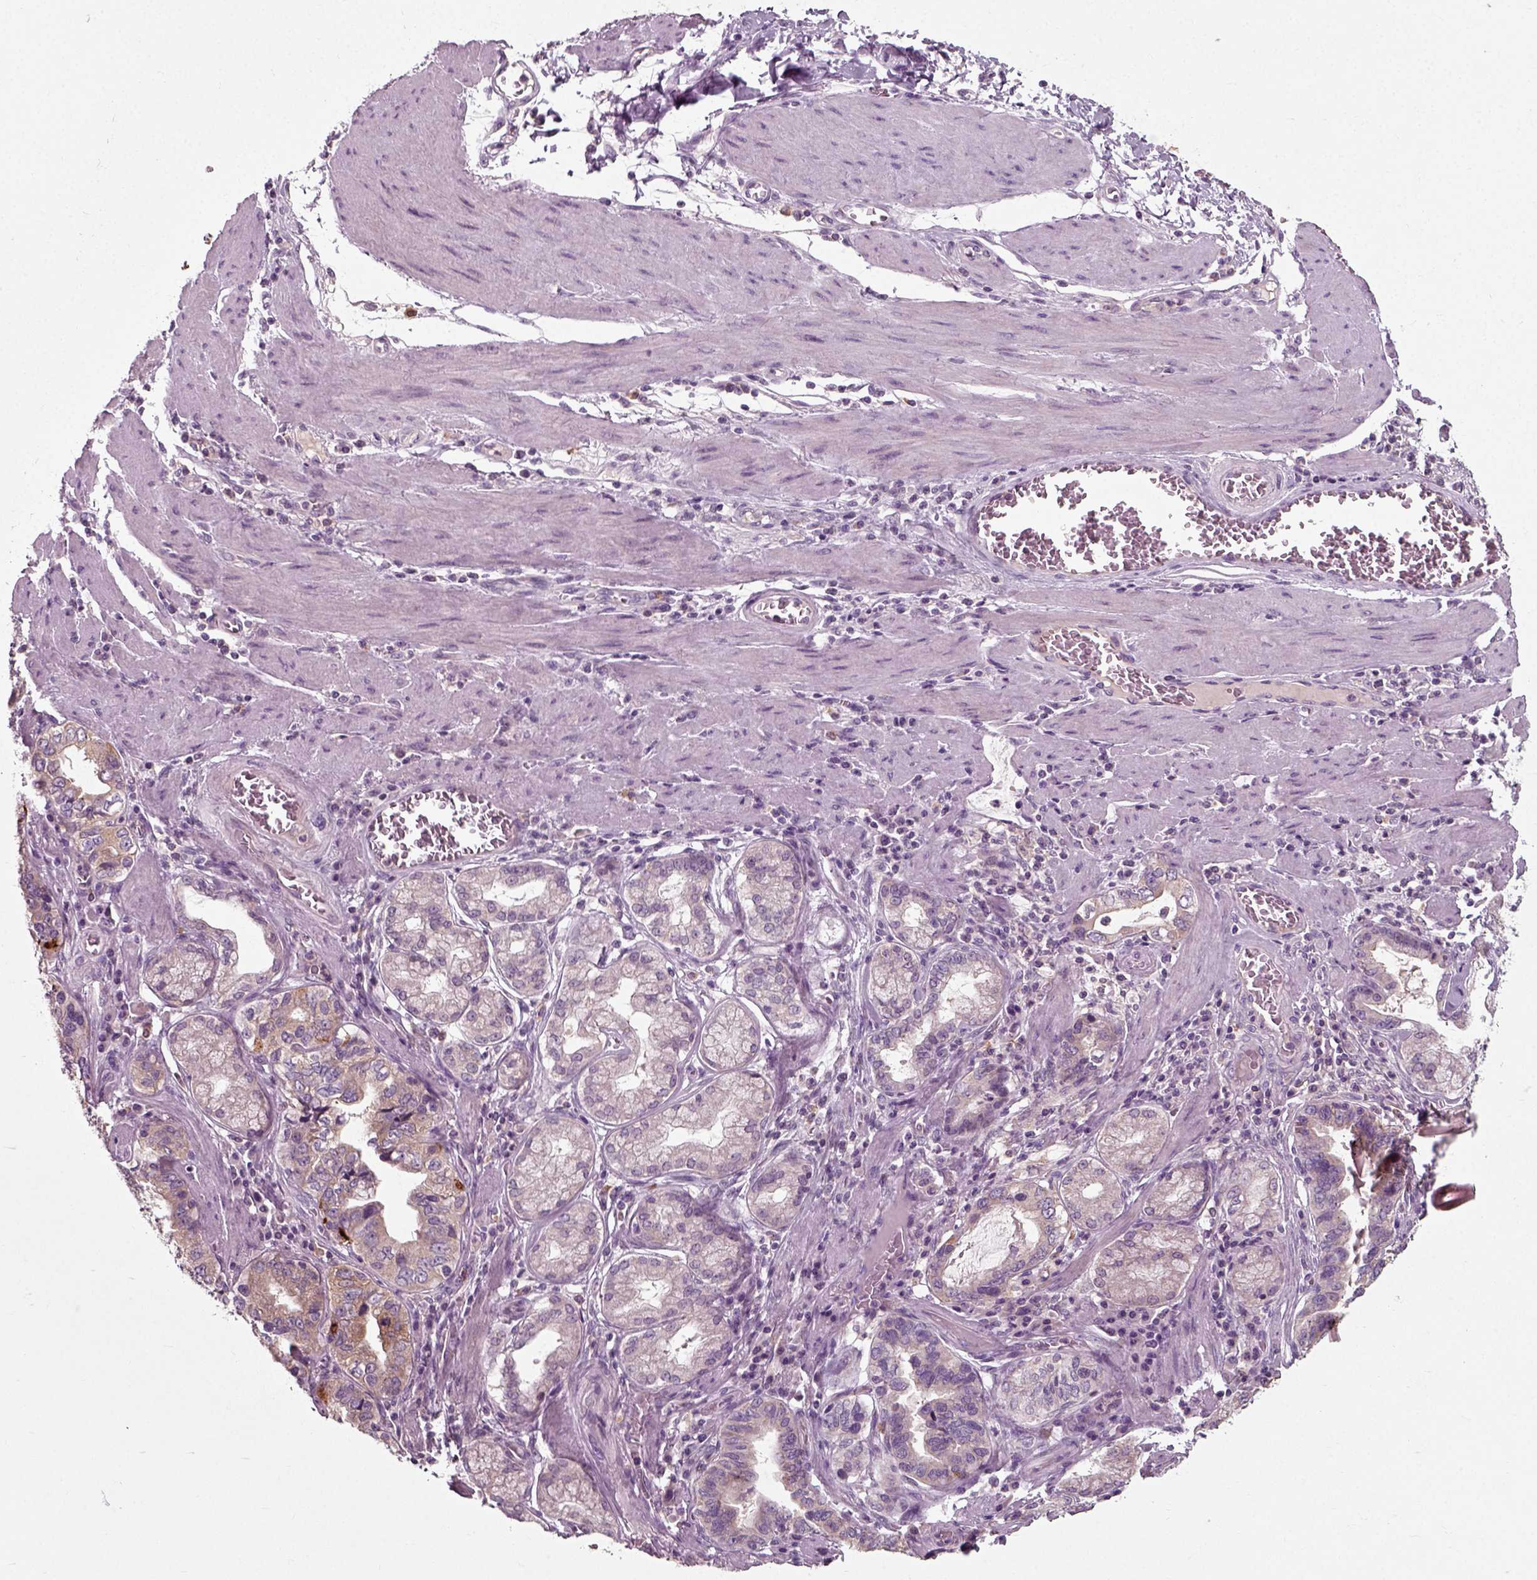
{"staining": {"intensity": "moderate", "quantity": "<25%", "location": "cytoplasmic/membranous"}, "tissue": "stomach cancer", "cell_type": "Tumor cells", "image_type": "cancer", "snomed": [{"axis": "morphology", "description": "Adenocarcinoma, NOS"}, {"axis": "topography", "description": "Stomach, lower"}], "caption": "Stomach cancer (adenocarcinoma) was stained to show a protein in brown. There is low levels of moderate cytoplasmic/membranous positivity in about <25% of tumor cells. Nuclei are stained in blue.", "gene": "RND2", "patient": {"sex": "female", "age": 76}}